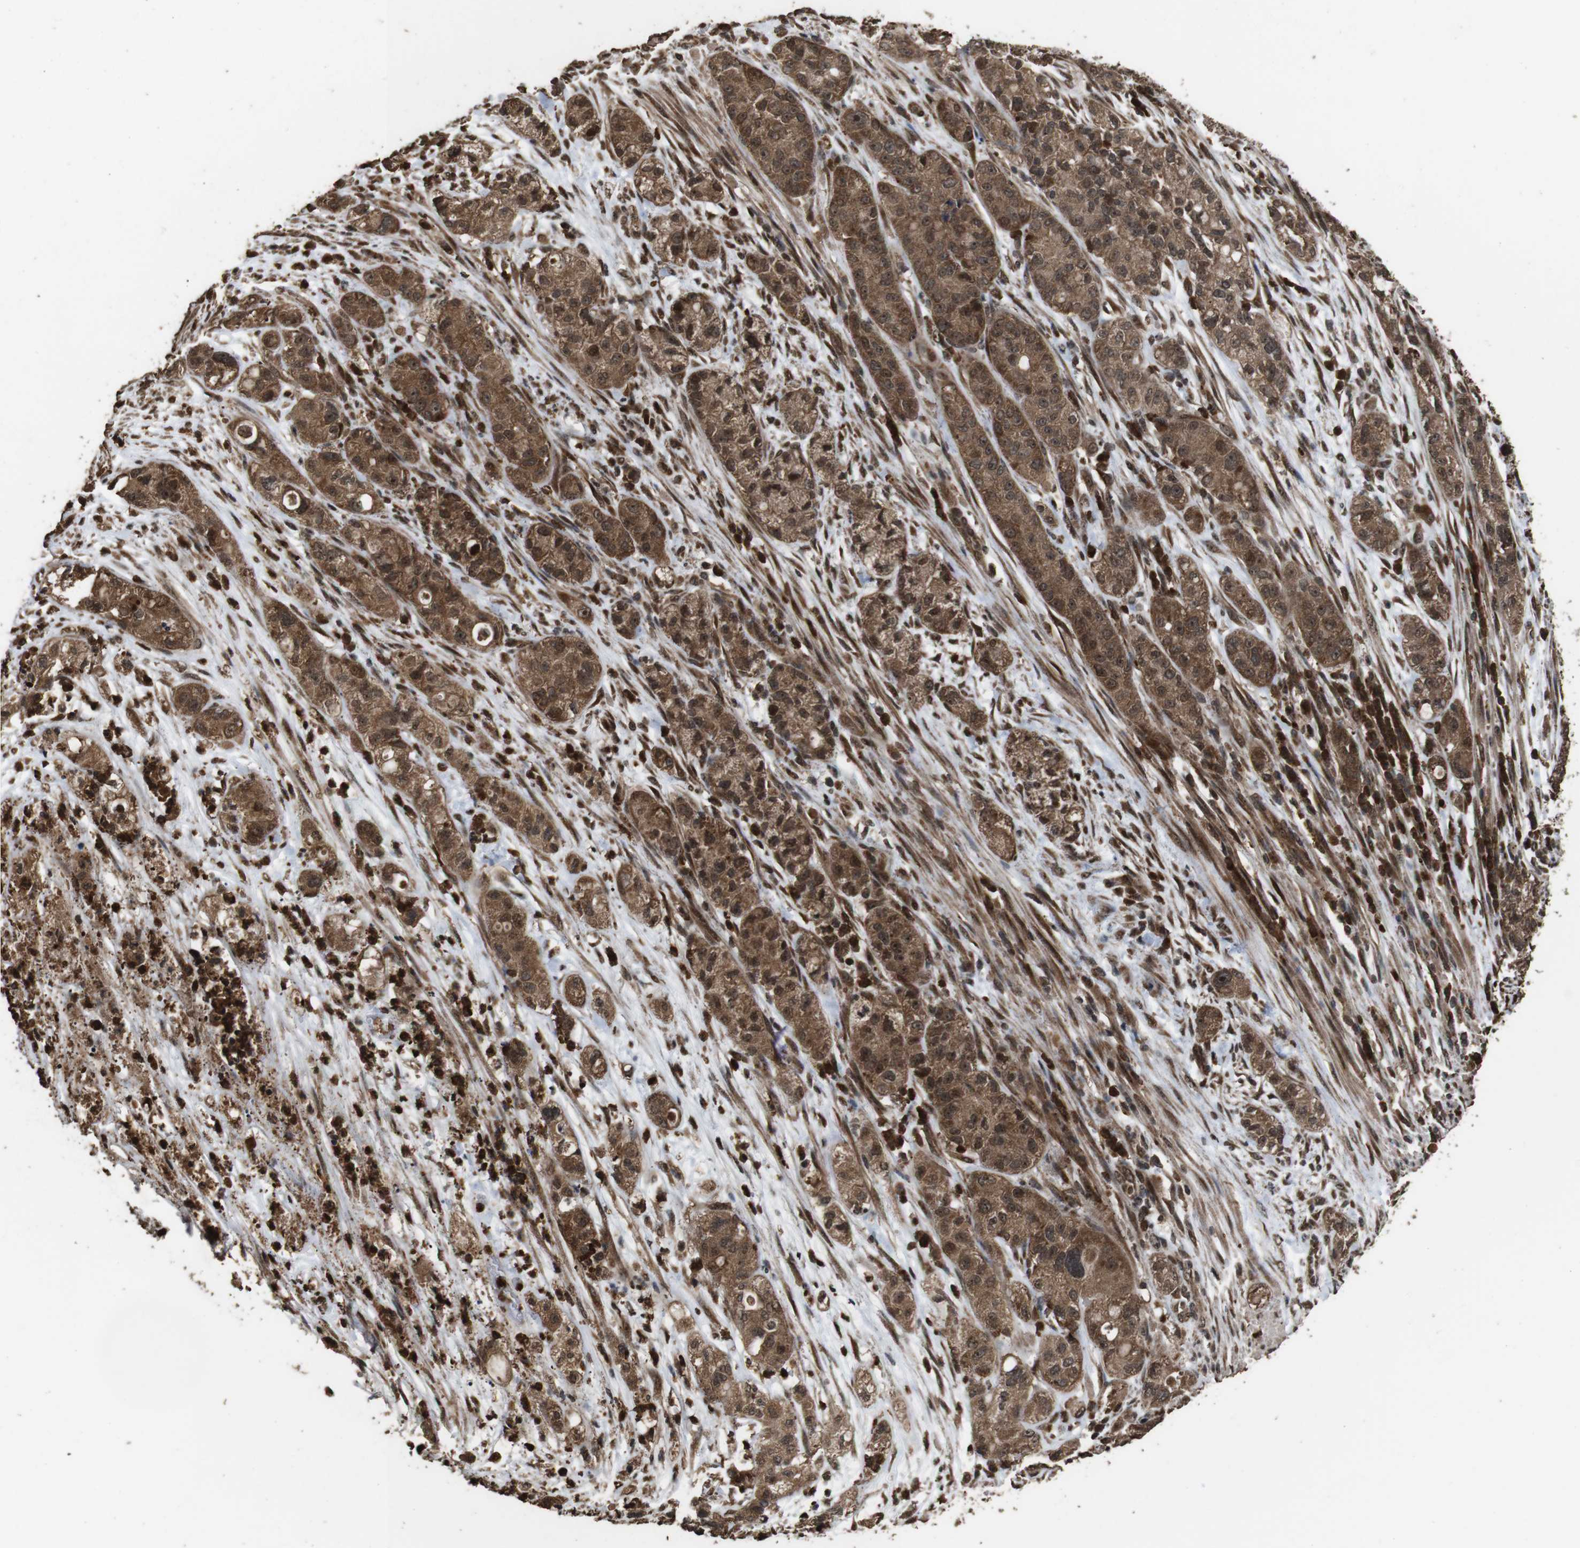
{"staining": {"intensity": "strong", "quantity": ">75%", "location": "cytoplasmic/membranous,nuclear"}, "tissue": "pancreatic cancer", "cell_type": "Tumor cells", "image_type": "cancer", "snomed": [{"axis": "morphology", "description": "Adenocarcinoma, NOS"}, {"axis": "topography", "description": "Pancreas"}], "caption": "Protein analysis of pancreatic cancer tissue exhibits strong cytoplasmic/membranous and nuclear staining in approximately >75% of tumor cells.", "gene": "RRAS2", "patient": {"sex": "female", "age": 78}}